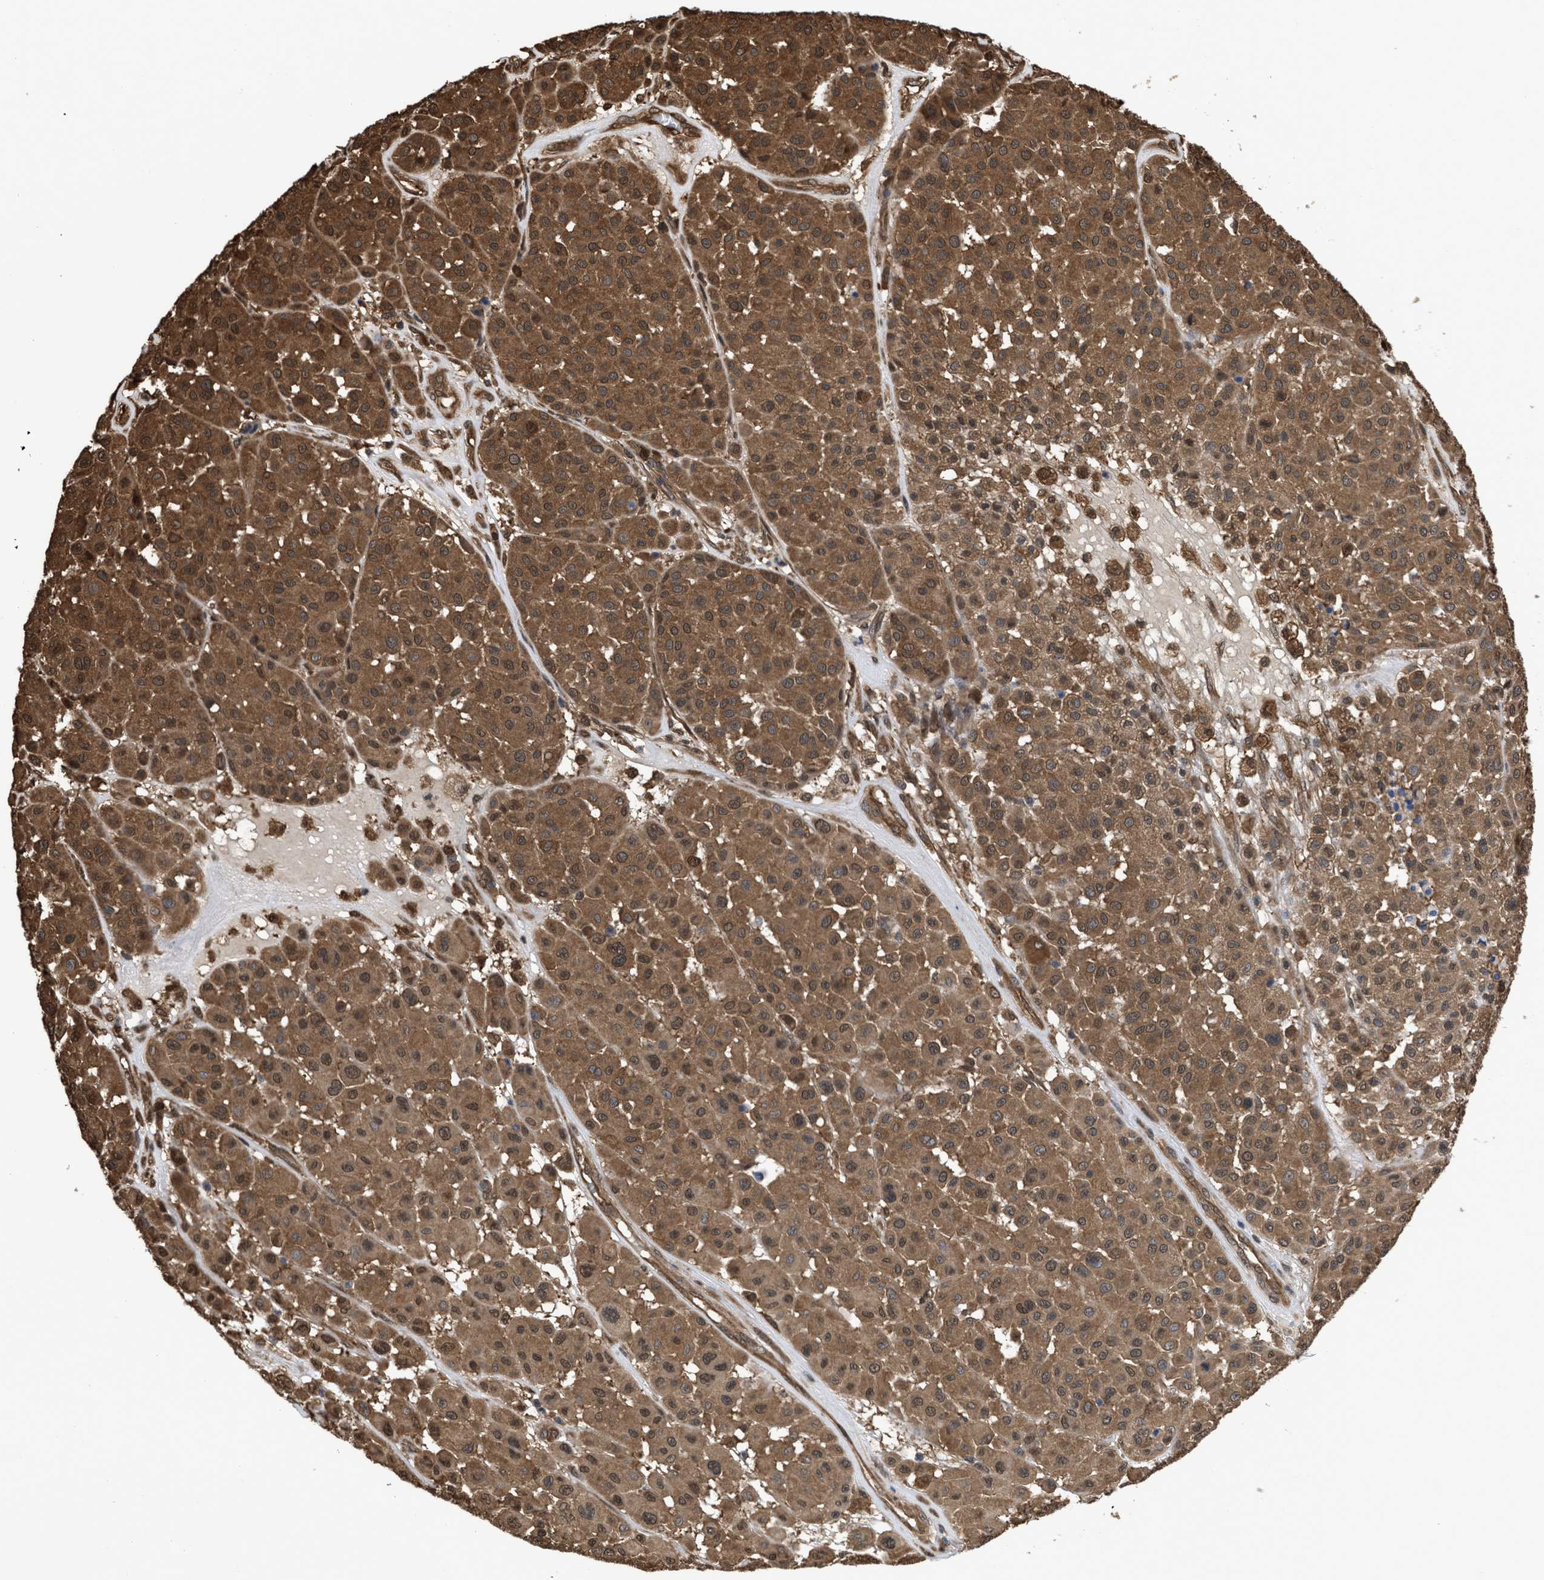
{"staining": {"intensity": "moderate", "quantity": ">75%", "location": "cytoplasmic/membranous,nuclear"}, "tissue": "melanoma", "cell_type": "Tumor cells", "image_type": "cancer", "snomed": [{"axis": "morphology", "description": "Malignant melanoma, Metastatic site"}, {"axis": "topography", "description": "Soft tissue"}], "caption": "A medium amount of moderate cytoplasmic/membranous and nuclear expression is present in about >75% of tumor cells in melanoma tissue.", "gene": "YWHAG", "patient": {"sex": "male", "age": 41}}